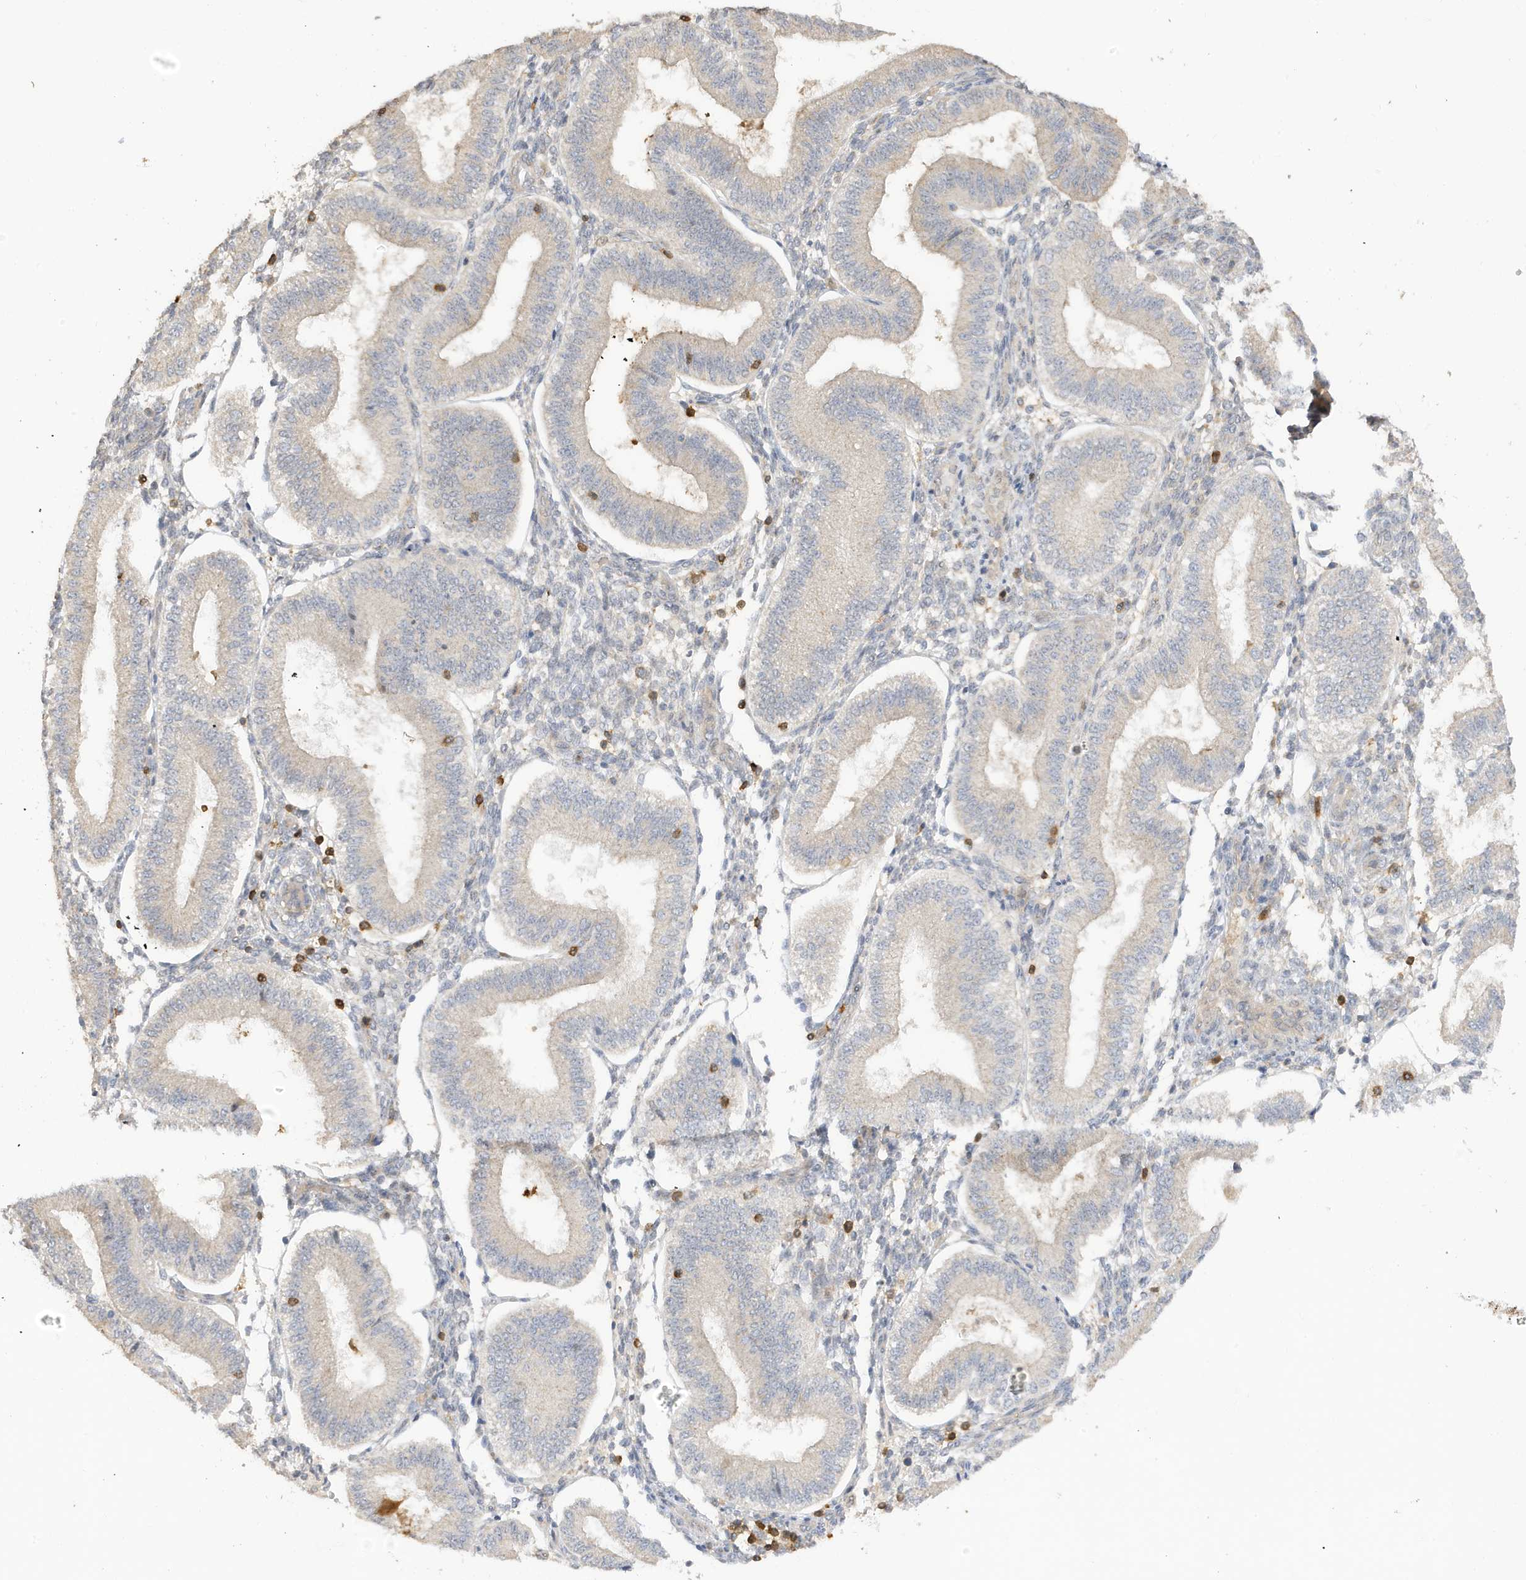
{"staining": {"intensity": "negative", "quantity": "none", "location": "none"}, "tissue": "endometrium", "cell_type": "Cells in endometrial stroma", "image_type": "normal", "snomed": [{"axis": "morphology", "description": "Normal tissue, NOS"}, {"axis": "topography", "description": "Endometrium"}], "caption": "Immunohistochemistry image of normal endometrium: human endometrium stained with DAB (3,3'-diaminobenzidine) exhibits no significant protein expression in cells in endometrial stroma. Nuclei are stained in blue.", "gene": "TAB3", "patient": {"sex": "female", "age": 39}}